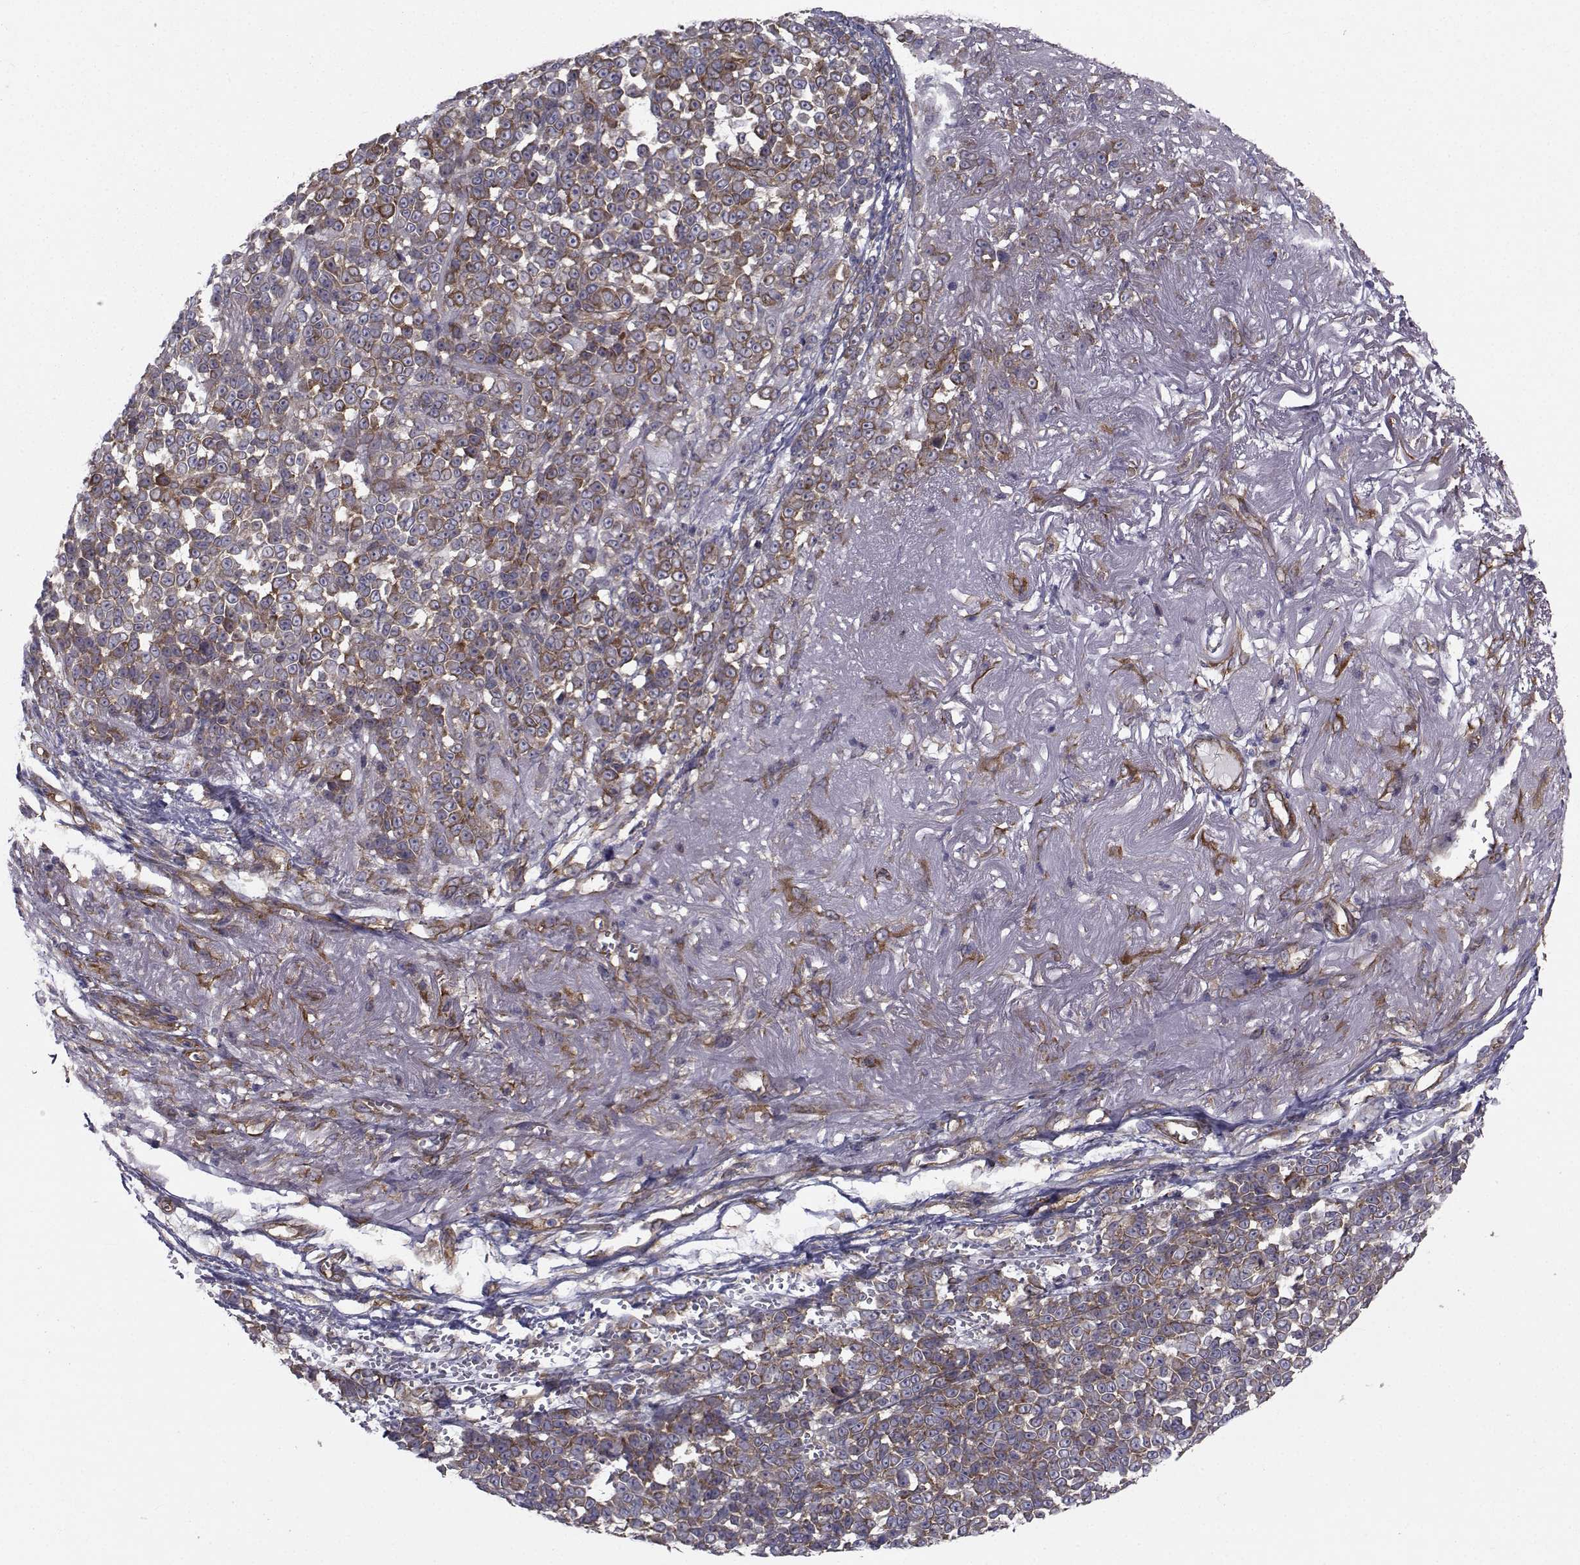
{"staining": {"intensity": "moderate", "quantity": "25%-75%", "location": "cytoplasmic/membranous"}, "tissue": "melanoma", "cell_type": "Tumor cells", "image_type": "cancer", "snomed": [{"axis": "morphology", "description": "Malignant melanoma, NOS"}, {"axis": "topography", "description": "Skin"}], "caption": "About 25%-75% of tumor cells in human malignant melanoma reveal moderate cytoplasmic/membranous protein staining as visualized by brown immunohistochemical staining.", "gene": "TRIP10", "patient": {"sex": "female", "age": 95}}